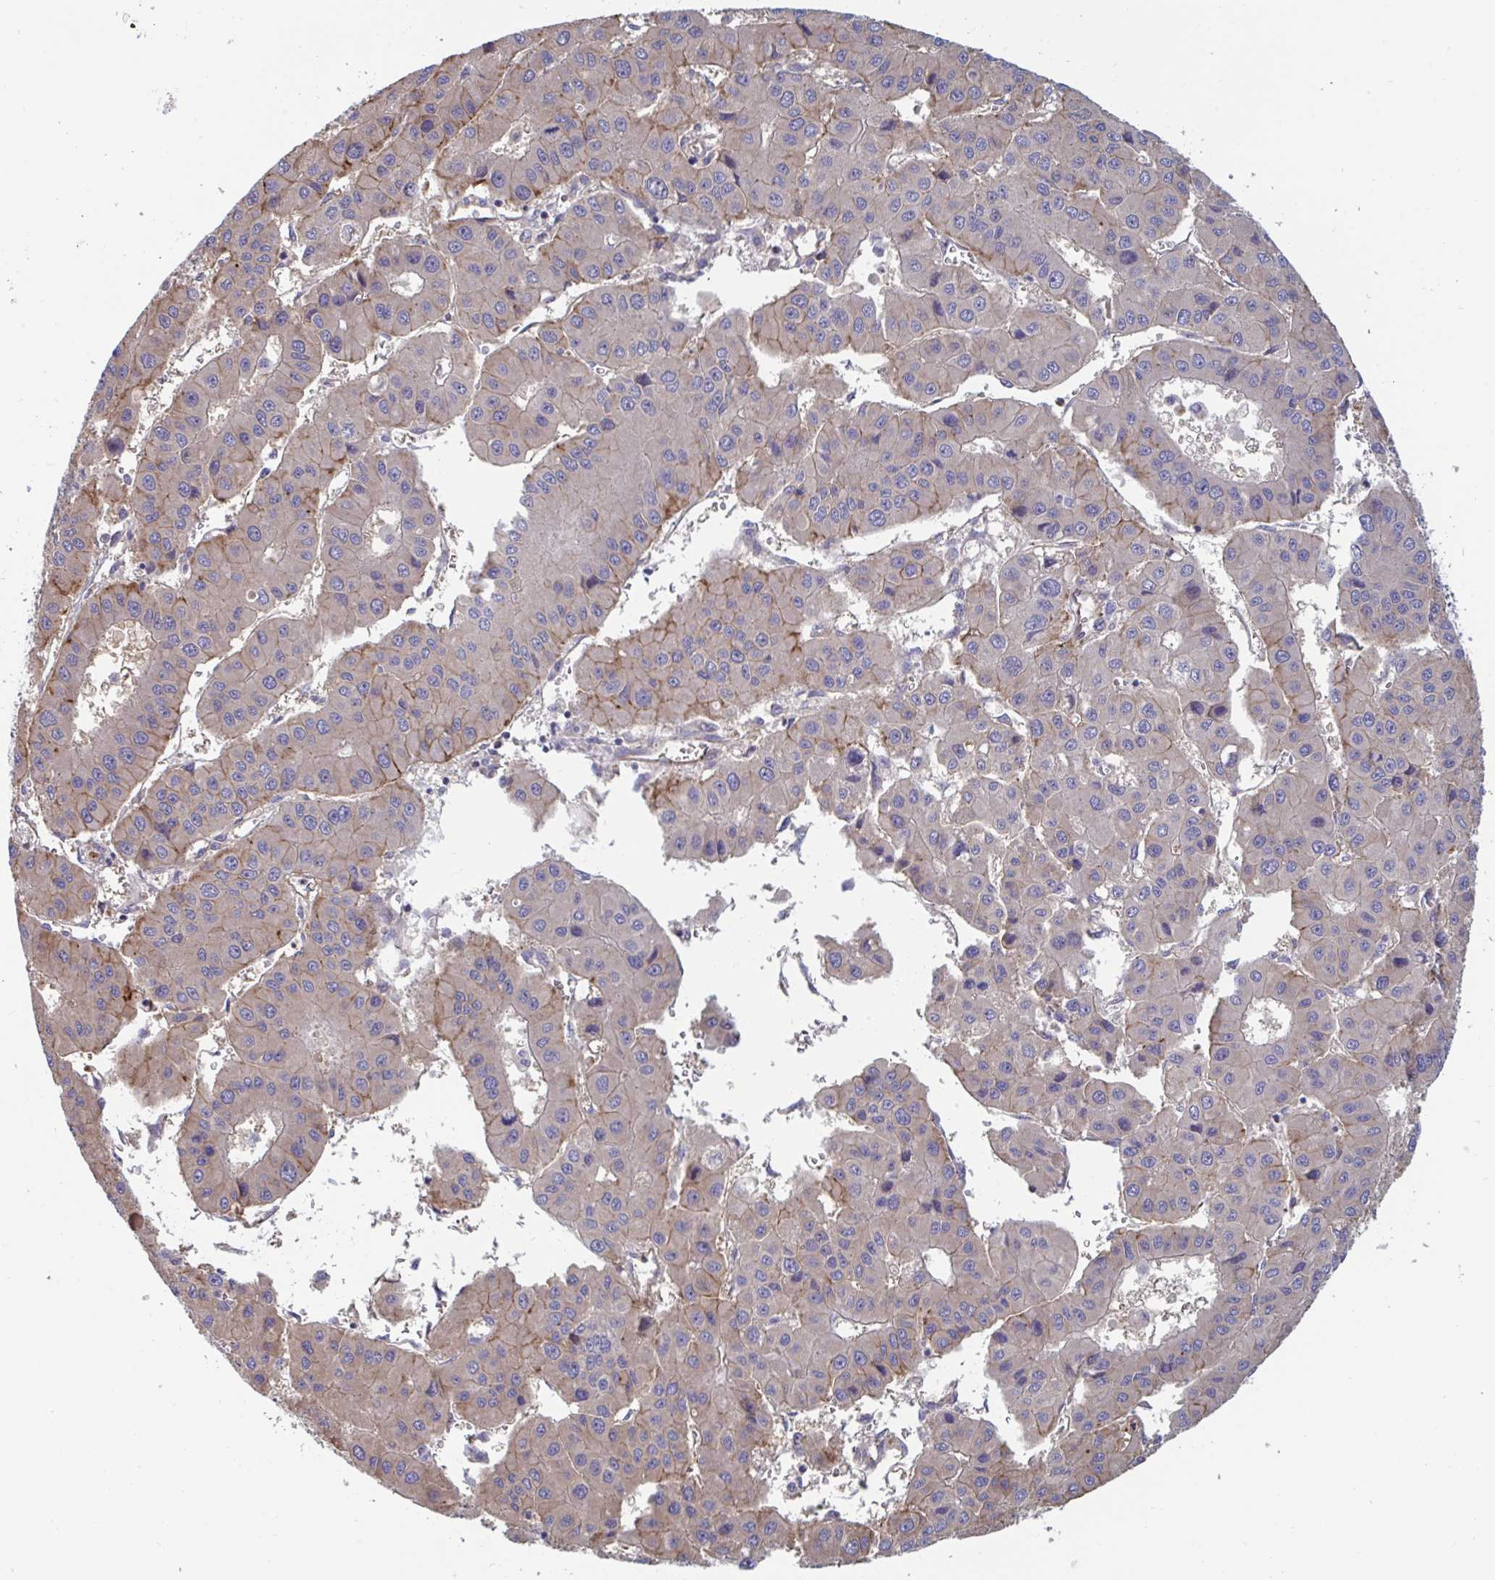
{"staining": {"intensity": "weak", "quantity": "<25%", "location": "cytoplasmic/membranous"}, "tissue": "liver cancer", "cell_type": "Tumor cells", "image_type": "cancer", "snomed": [{"axis": "morphology", "description": "Carcinoma, Hepatocellular, NOS"}, {"axis": "topography", "description": "Liver"}], "caption": "The image reveals no significant expression in tumor cells of liver cancer. The staining is performed using DAB (3,3'-diaminobenzidine) brown chromogen with nuclei counter-stained in using hematoxylin.", "gene": "SLC9A6", "patient": {"sex": "male", "age": 73}}